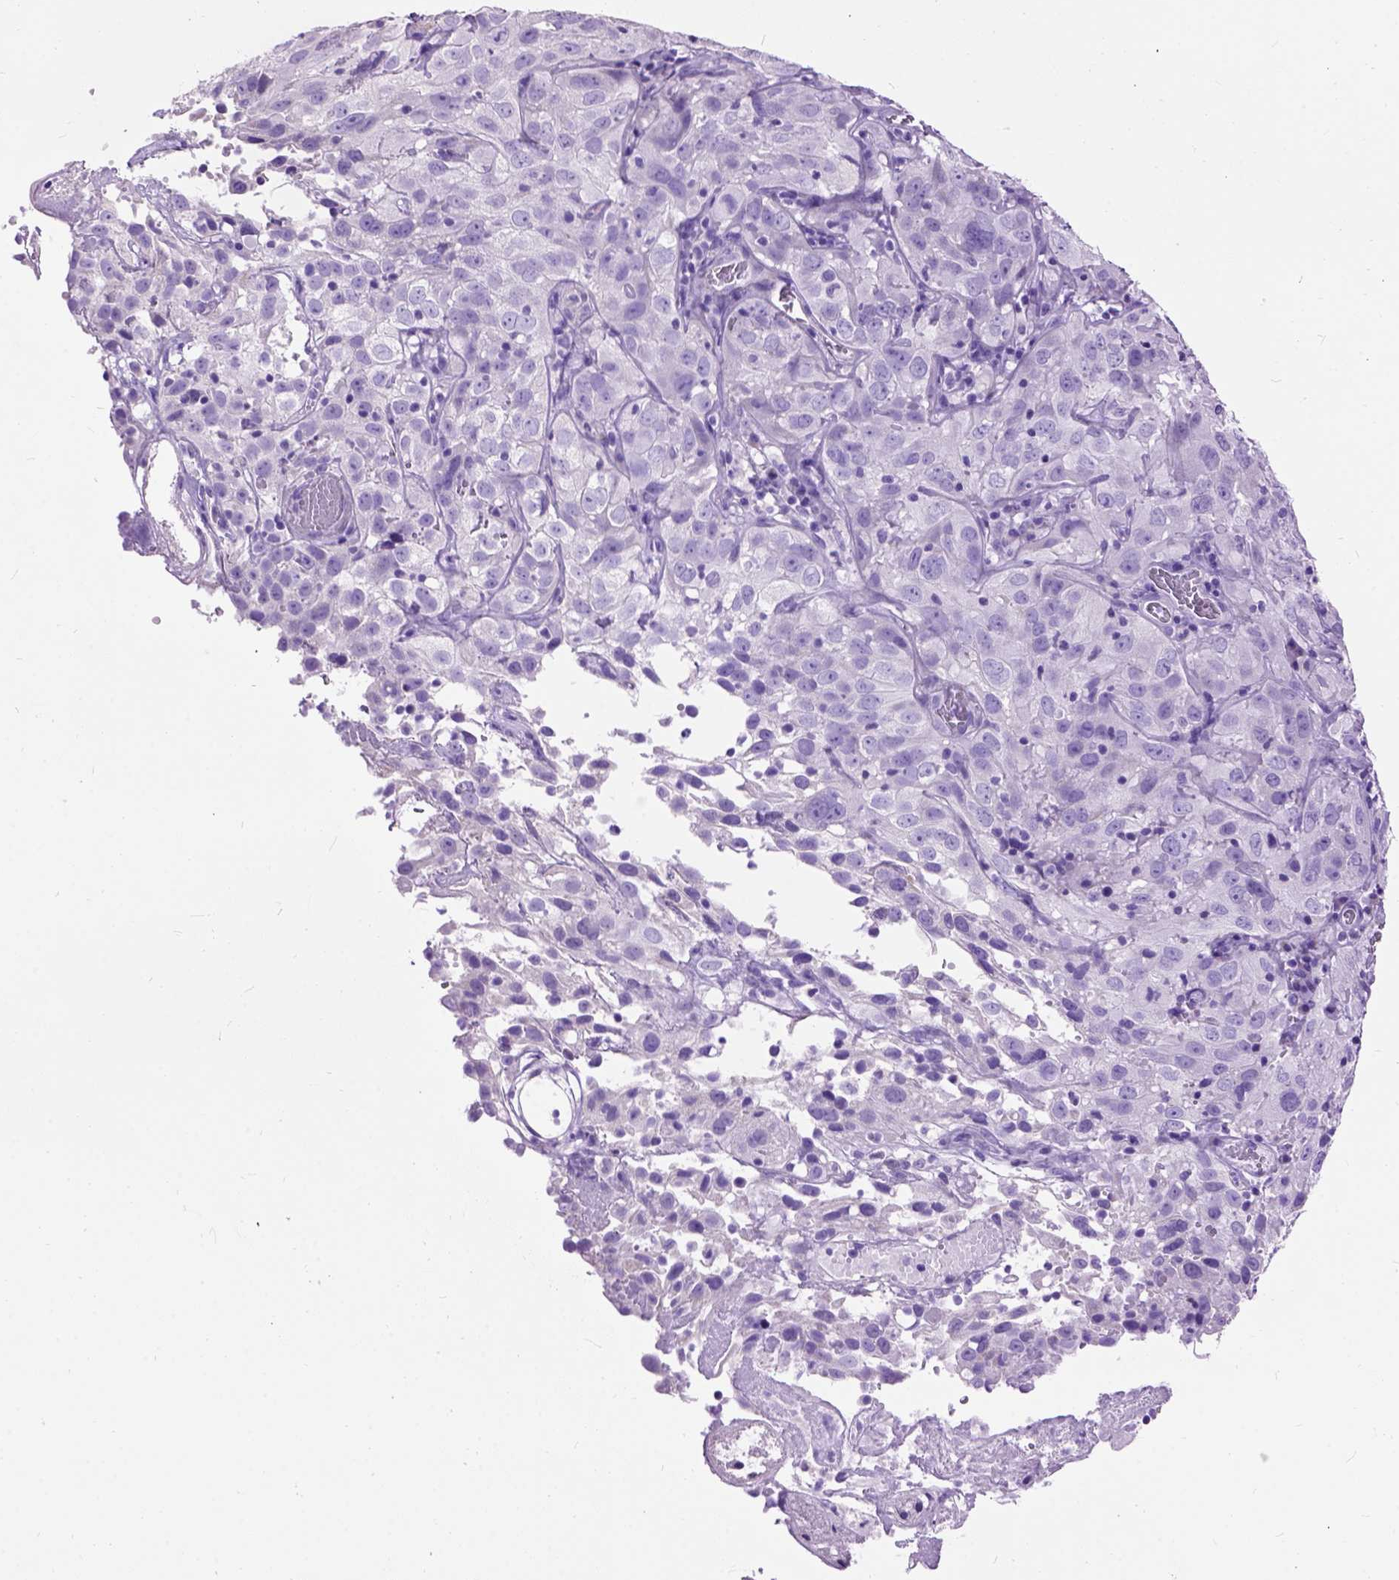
{"staining": {"intensity": "negative", "quantity": "none", "location": "none"}, "tissue": "cervical cancer", "cell_type": "Tumor cells", "image_type": "cancer", "snomed": [{"axis": "morphology", "description": "Squamous cell carcinoma, NOS"}, {"axis": "topography", "description": "Cervix"}], "caption": "DAB (3,3'-diaminobenzidine) immunohistochemical staining of human cervical cancer reveals no significant expression in tumor cells. (Brightfield microscopy of DAB (3,3'-diaminobenzidine) immunohistochemistry (IHC) at high magnification).", "gene": "MAPT", "patient": {"sex": "female", "age": 32}}